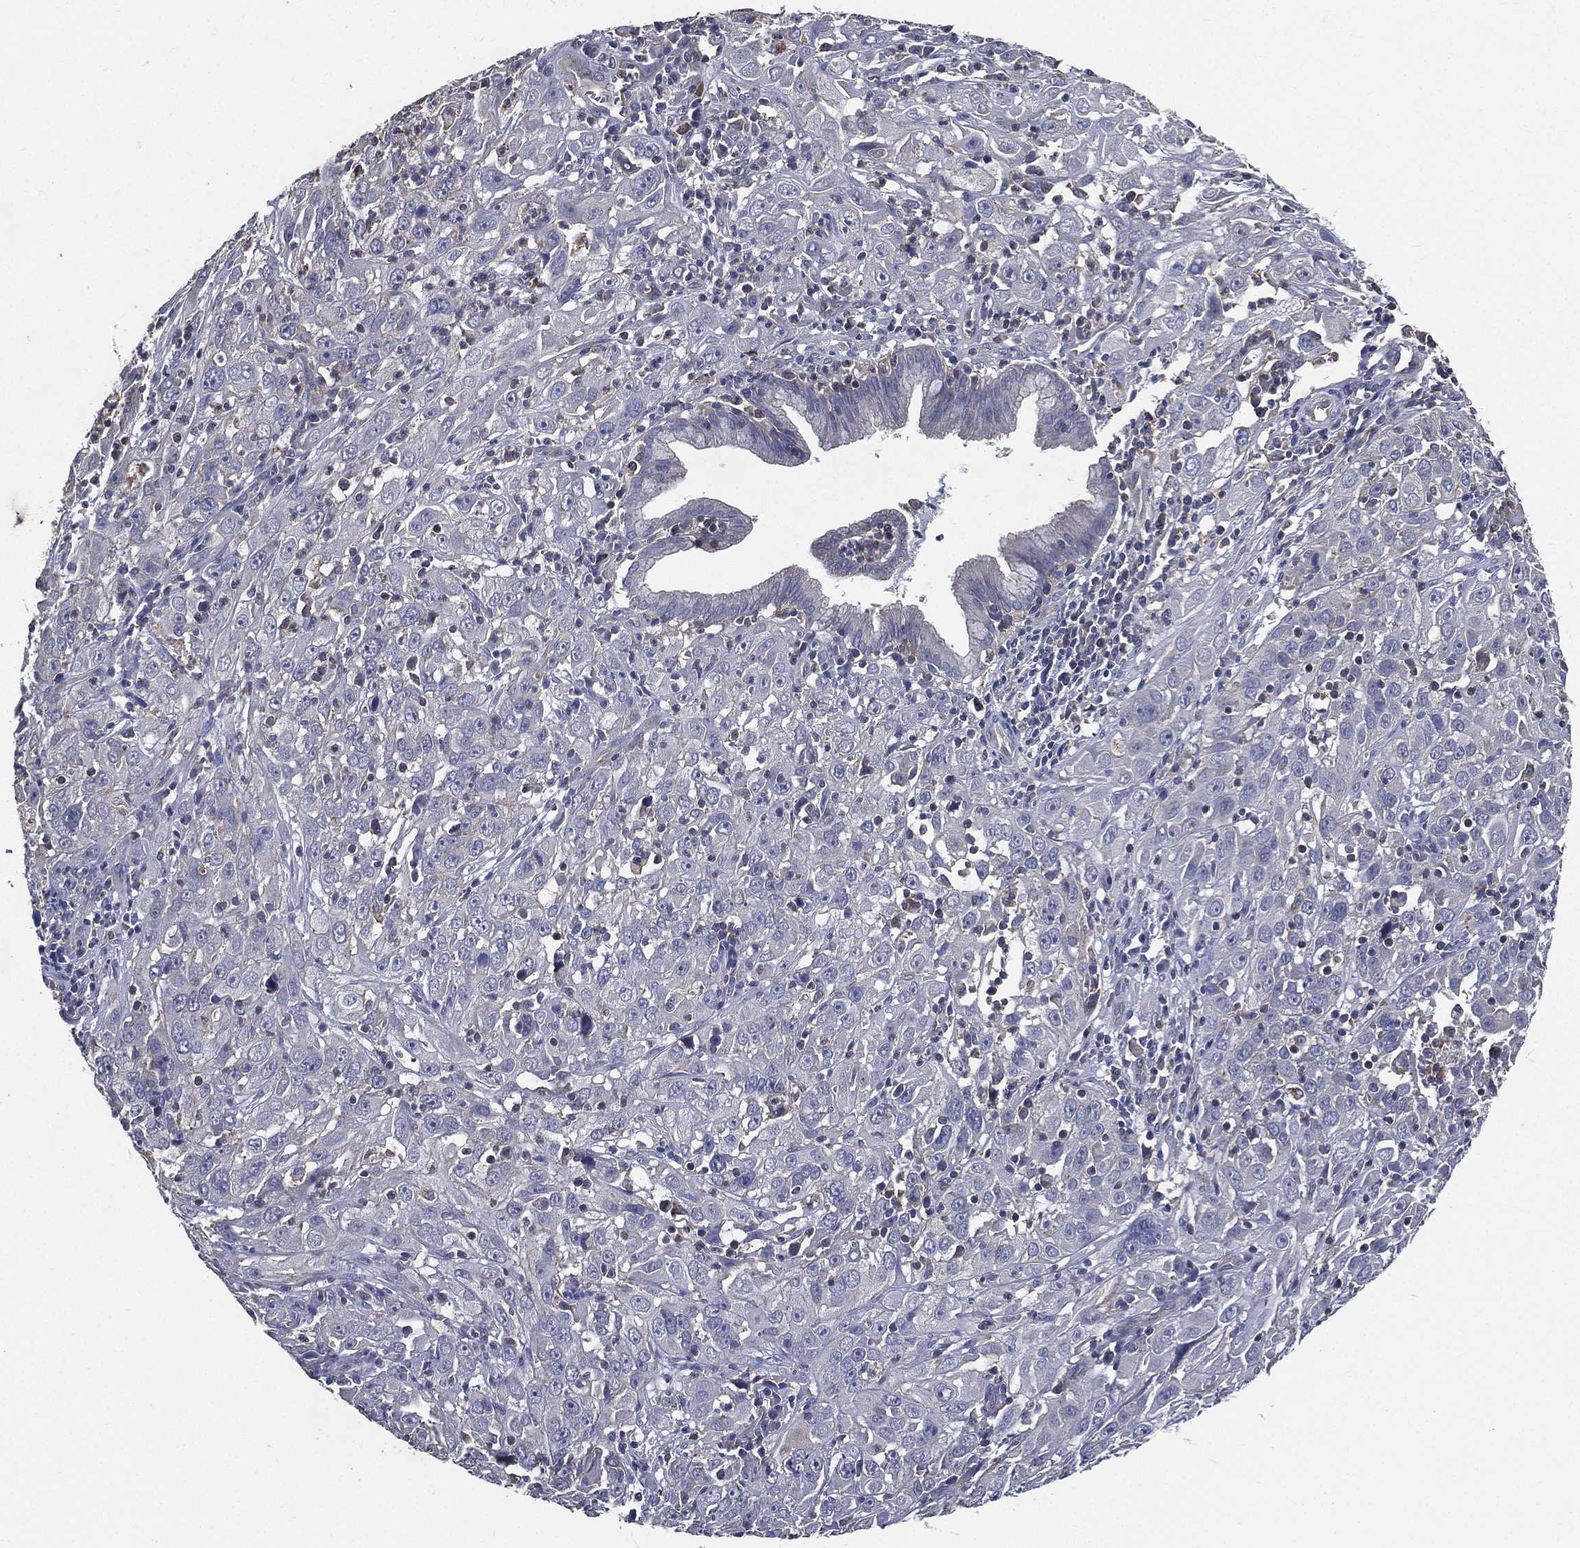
{"staining": {"intensity": "negative", "quantity": "none", "location": "none"}, "tissue": "cervical cancer", "cell_type": "Tumor cells", "image_type": "cancer", "snomed": [{"axis": "morphology", "description": "Squamous cell carcinoma, NOS"}, {"axis": "topography", "description": "Cervix"}], "caption": "Cervical cancer (squamous cell carcinoma) was stained to show a protein in brown. There is no significant expression in tumor cells.", "gene": "SERPINB2", "patient": {"sex": "female", "age": 32}}